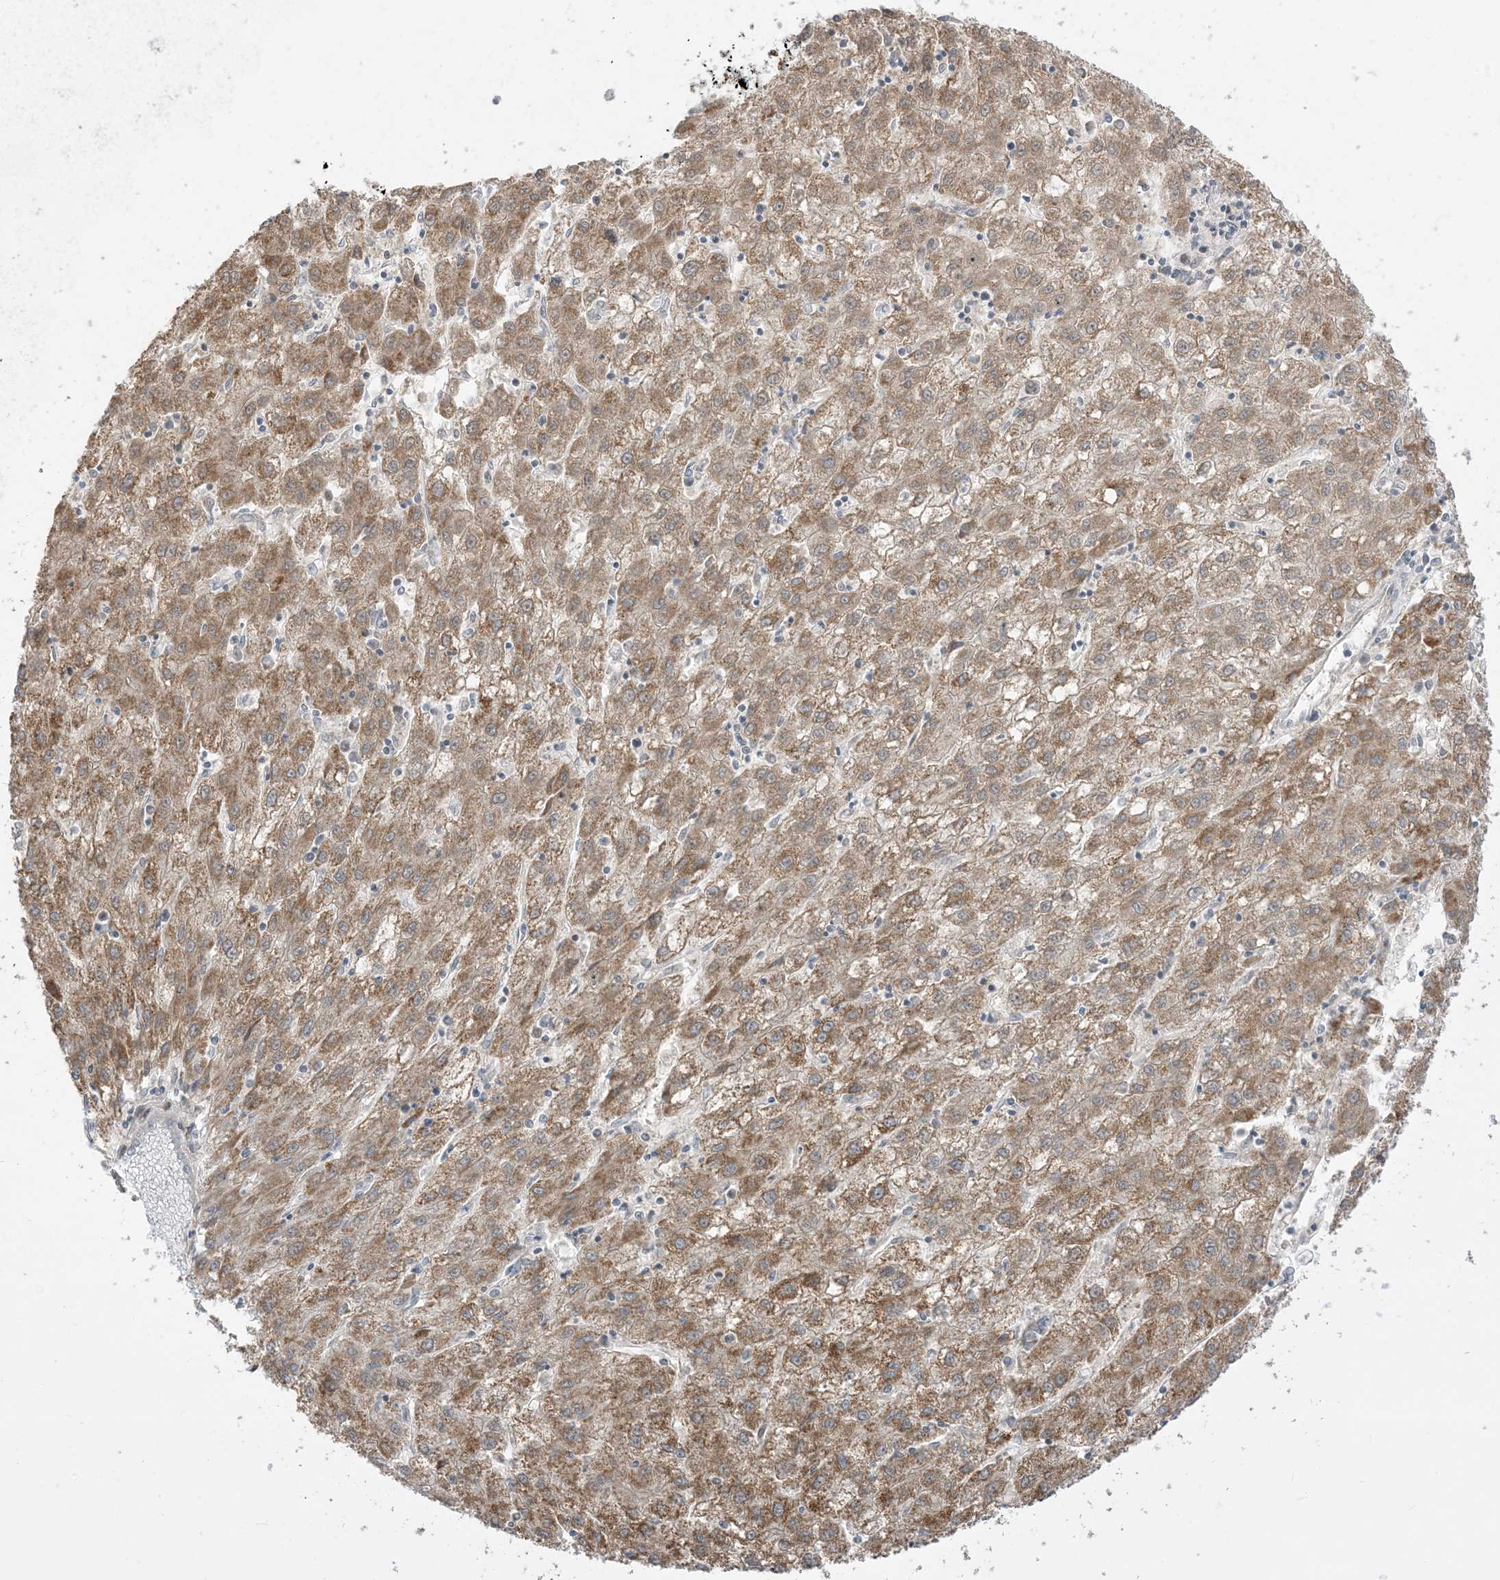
{"staining": {"intensity": "moderate", "quantity": ">75%", "location": "cytoplasmic/membranous"}, "tissue": "liver cancer", "cell_type": "Tumor cells", "image_type": "cancer", "snomed": [{"axis": "morphology", "description": "Carcinoma, Hepatocellular, NOS"}, {"axis": "topography", "description": "Liver"}], "caption": "Liver cancer (hepatocellular carcinoma) stained with a protein marker exhibits moderate staining in tumor cells.", "gene": "KANSL3", "patient": {"sex": "male", "age": 72}}